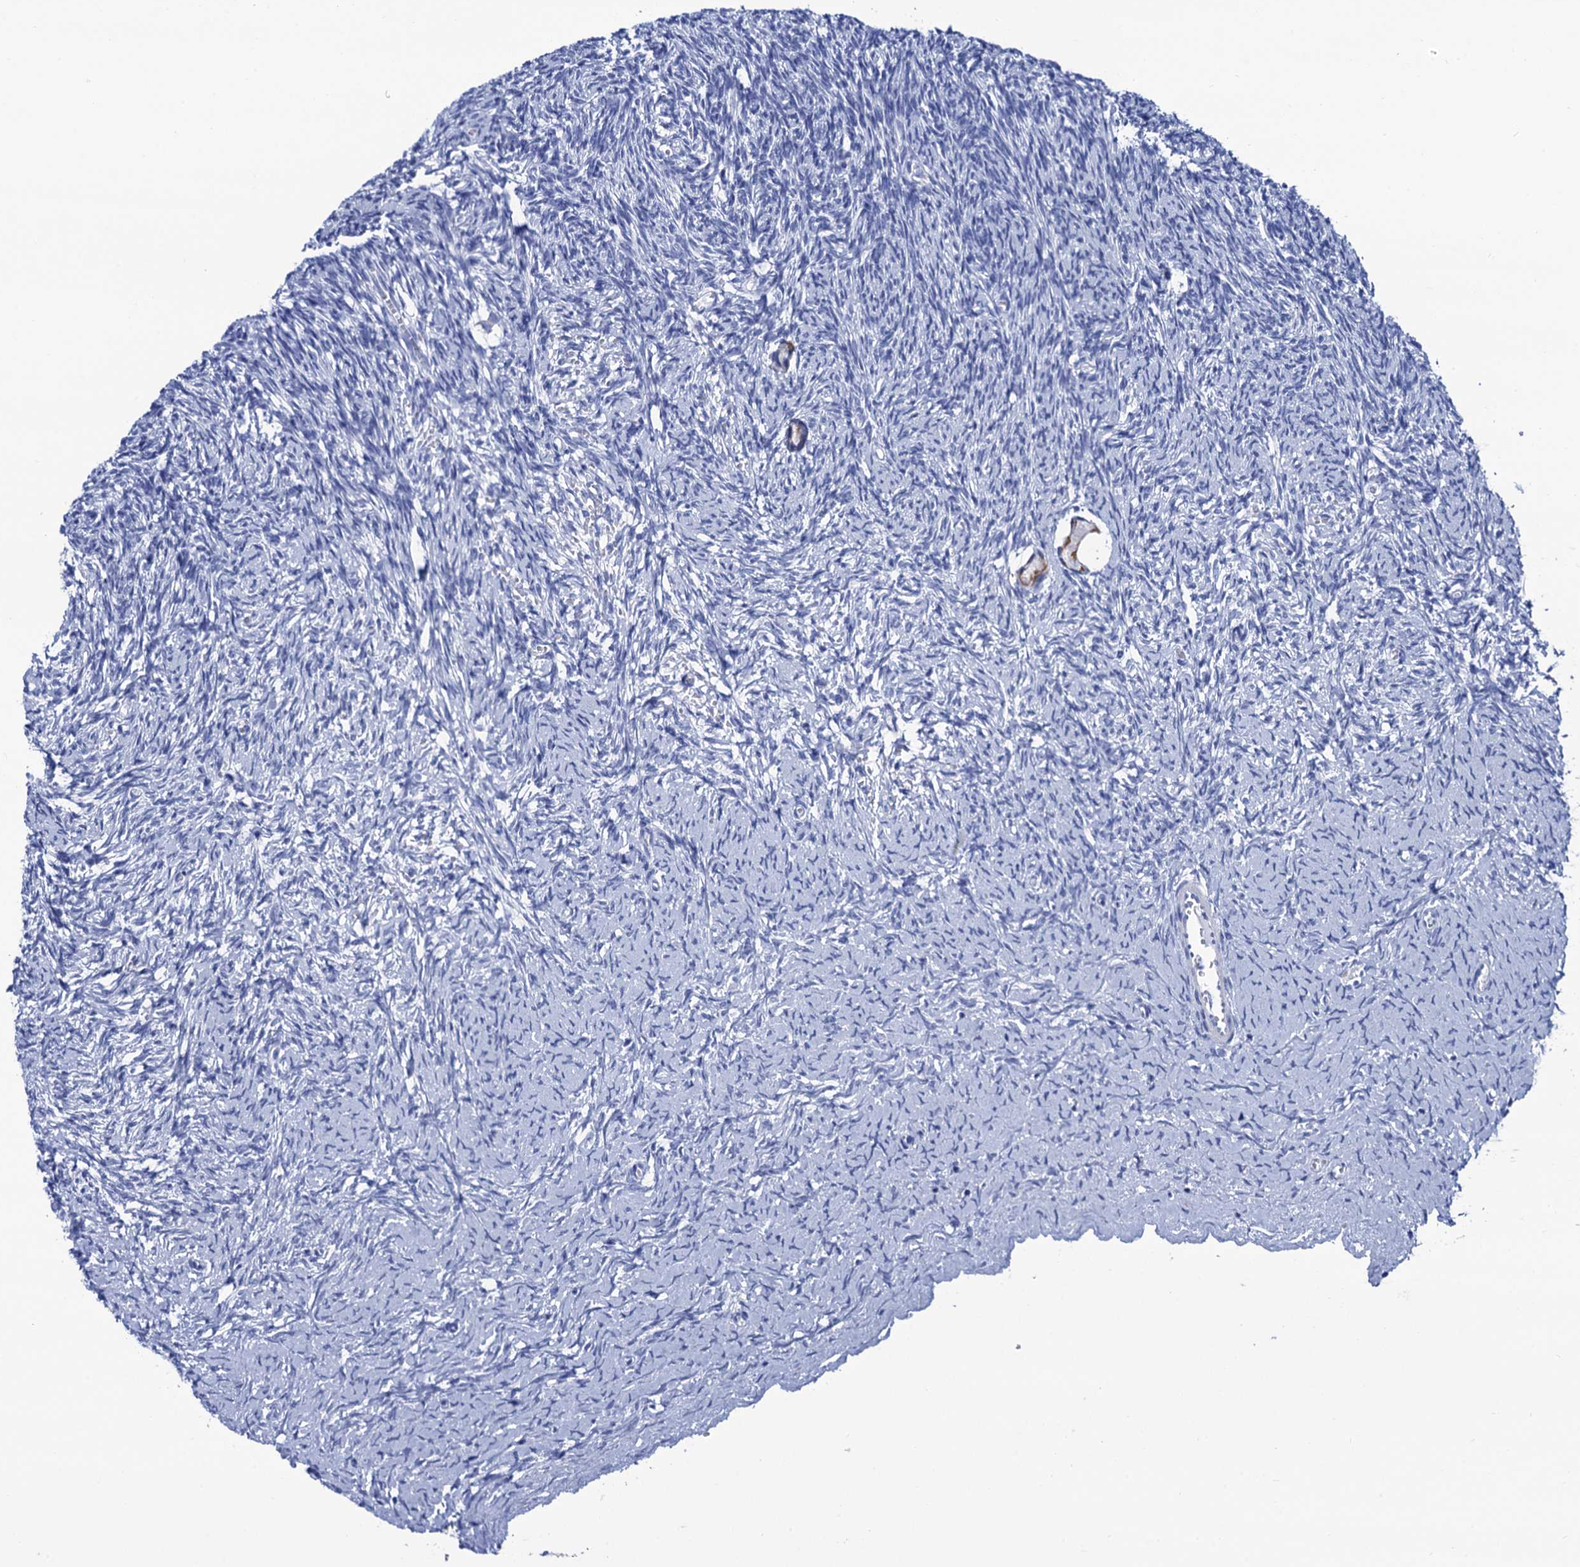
{"staining": {"intensity": "strong", "quantity": ">75%", "location": "cytoplasmic/membranous"}, "tissue": "ovary", "cell_type": "Follicle cells", "image_type": "normal", "snomed": [{"axis": "morphology", "description": "Normal tissue, NOS"}, {"axis": "topography", "description": "Ovary"}], "caption": "This photomicrograph shows immunohistochemistry staining of benign human ovary, with high strong cytoplasmic/membranous positivity in about >75% of follicle cells.", "gene": "RAB3IP", "patient": {"sex": "female", "age": 39}}